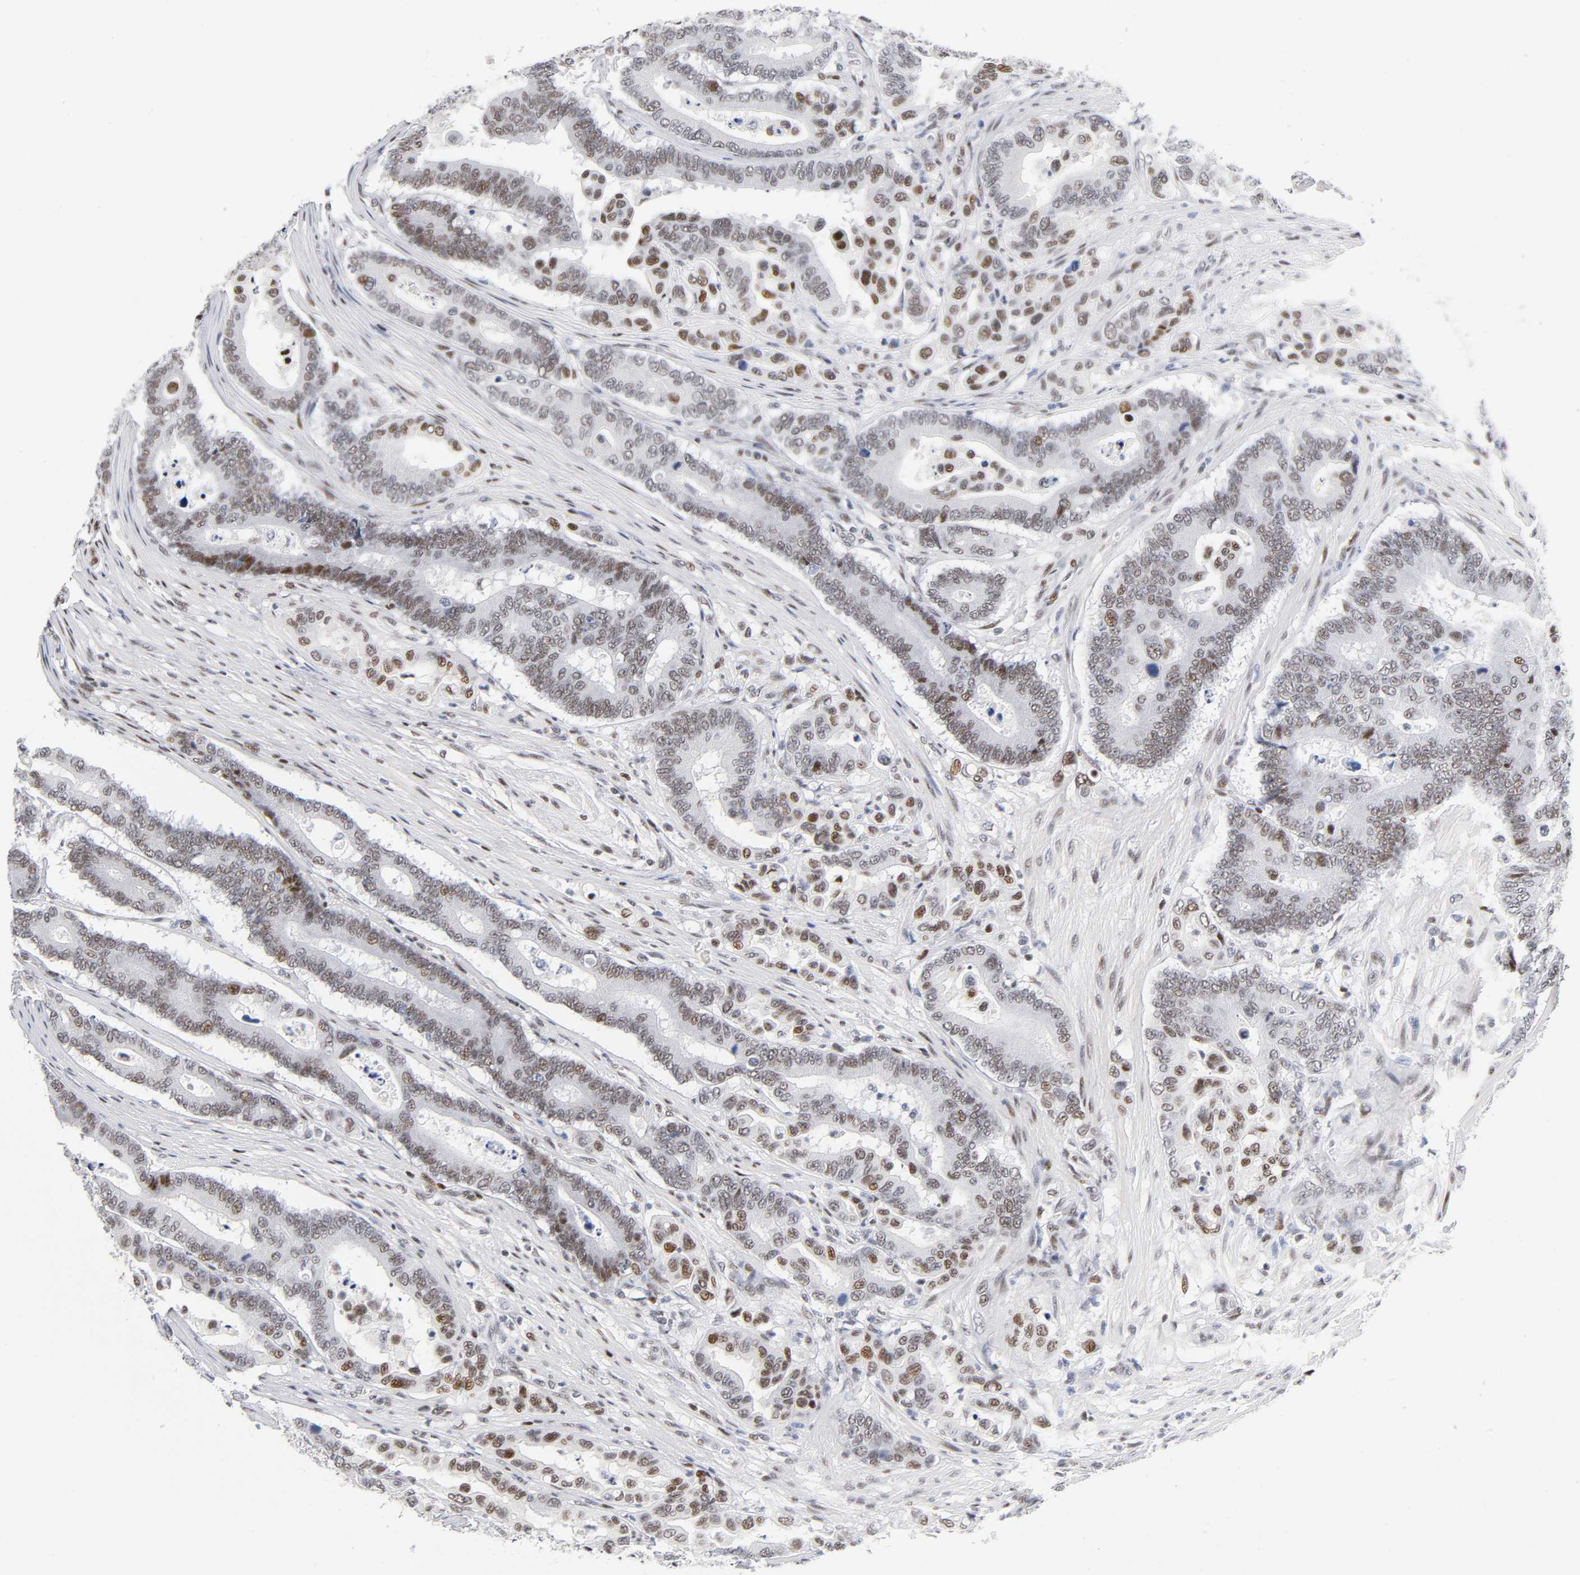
{"staining": {"intensity": "weak", "quantity": ">75%", "location": "nuclear"}, "tissue": "colorectal cancer", "cell_type": "Tumor cells", "image_type": "cancer", "snomed": [{"axis": "morphology", "description": "Normal tissue, NOS"}, {"axis": "morphology", "description": "Adenocarcinoma, NOS"}, {"axis": "topography", "description": "Colon"}], "caption": "Weak nuclear expression for a protein is present in about >75% of tumor cells of adenocarcinoma (colorectal) using immunohistochemistry.", "gene": "SP3", "patient": {"sex": "male", "age": 82}}